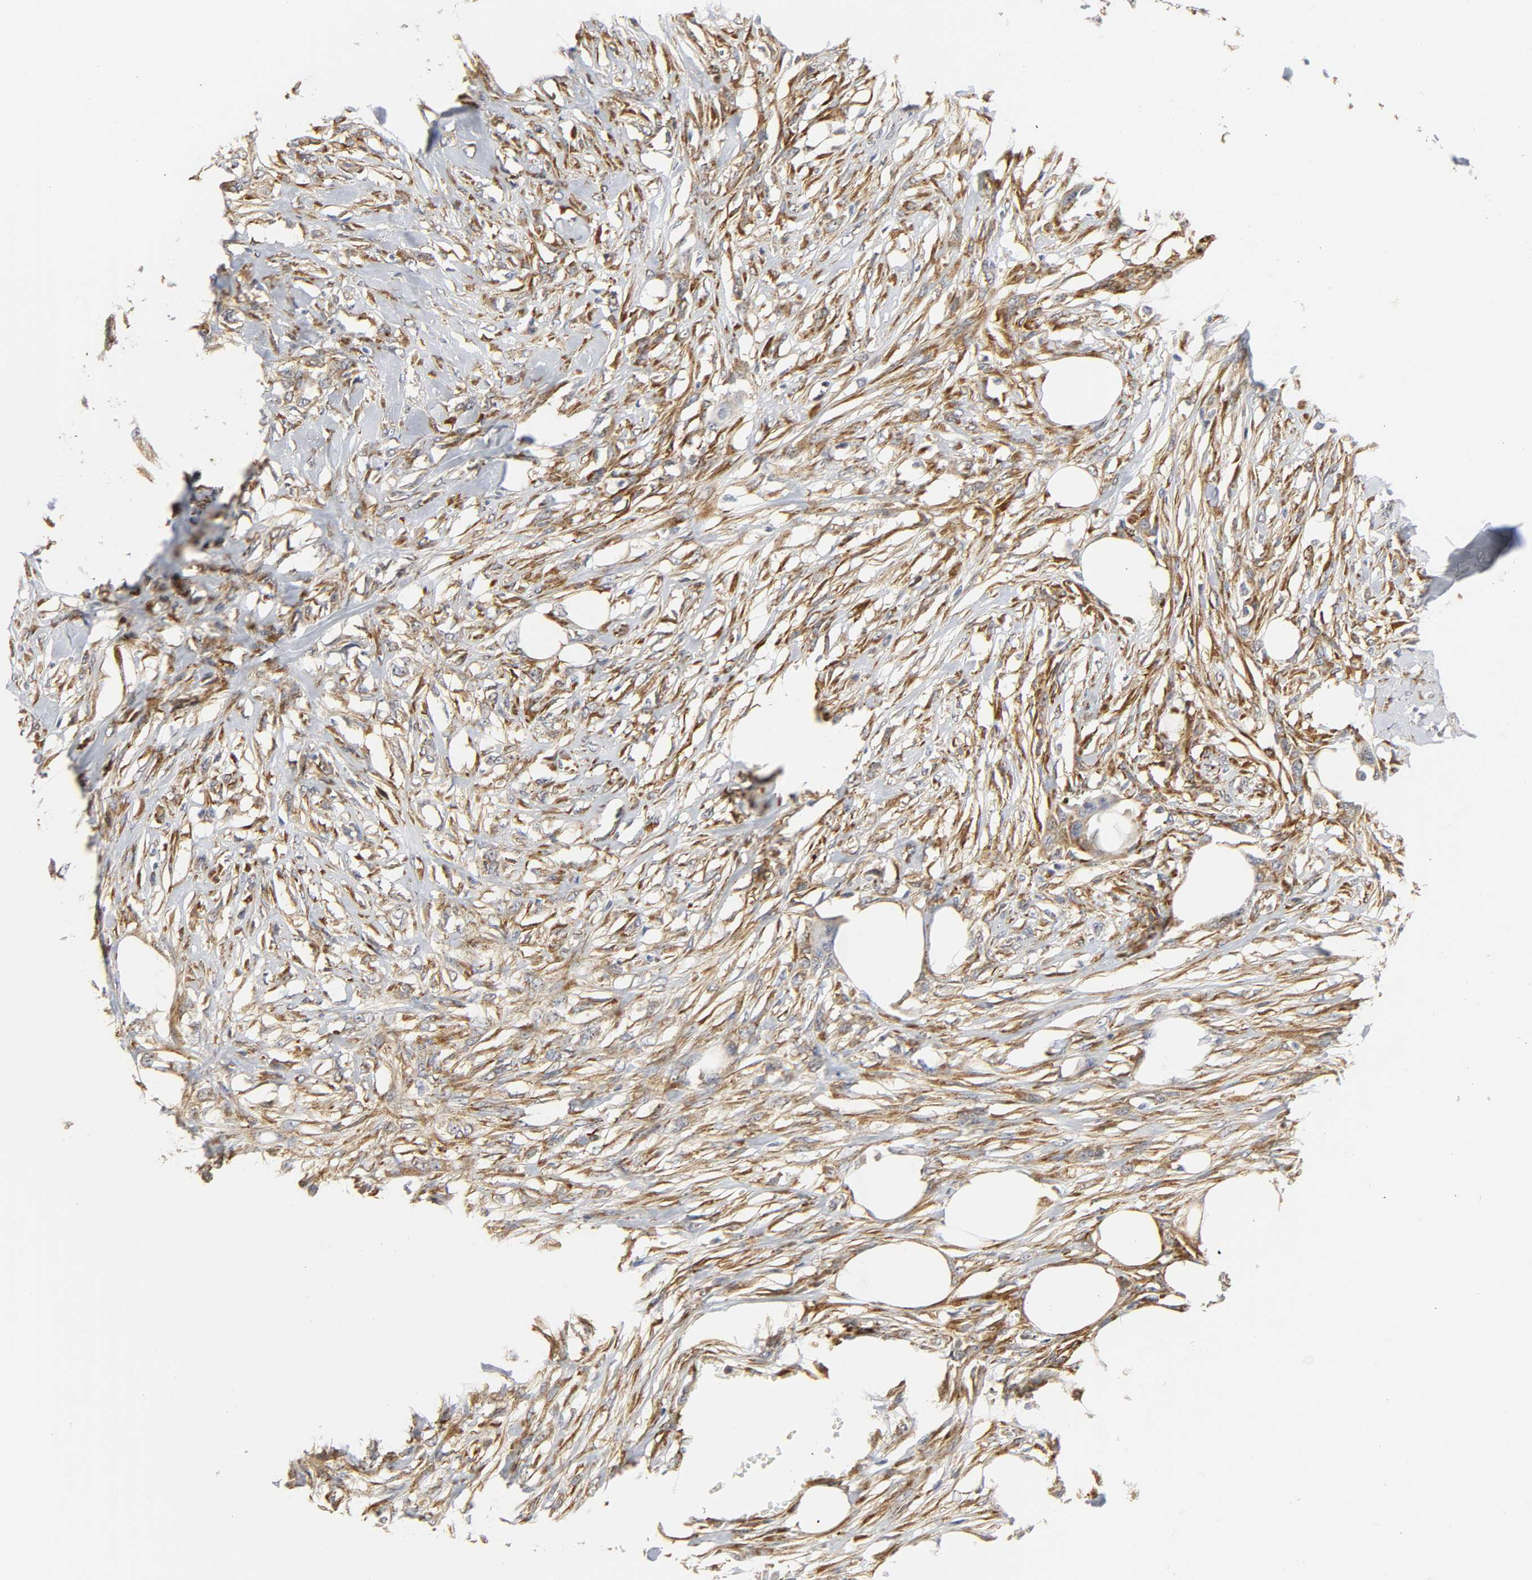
{"staining": {"intensity": "negative", "quantity": "none", "location": "none"}, "tissue": "skin cancer", "cell_type": "Tumor cells", "image_type": "cancer", "snomed": [{"axis": "morphology", "description": "Normal tissue, NOS"}, {"axis": "morphology", "description": "Squamous cell carcinoma, NOS"}, {"axis": "topography", "description": "Skin"}], "caption": "A high-resolution image shows immunohistochemistry (IHC) staining of skin cancer, which displays no significant positivity in tumor cells.", "gene": "DOCK1", "patient": {"sex": "female", "age": 59}}